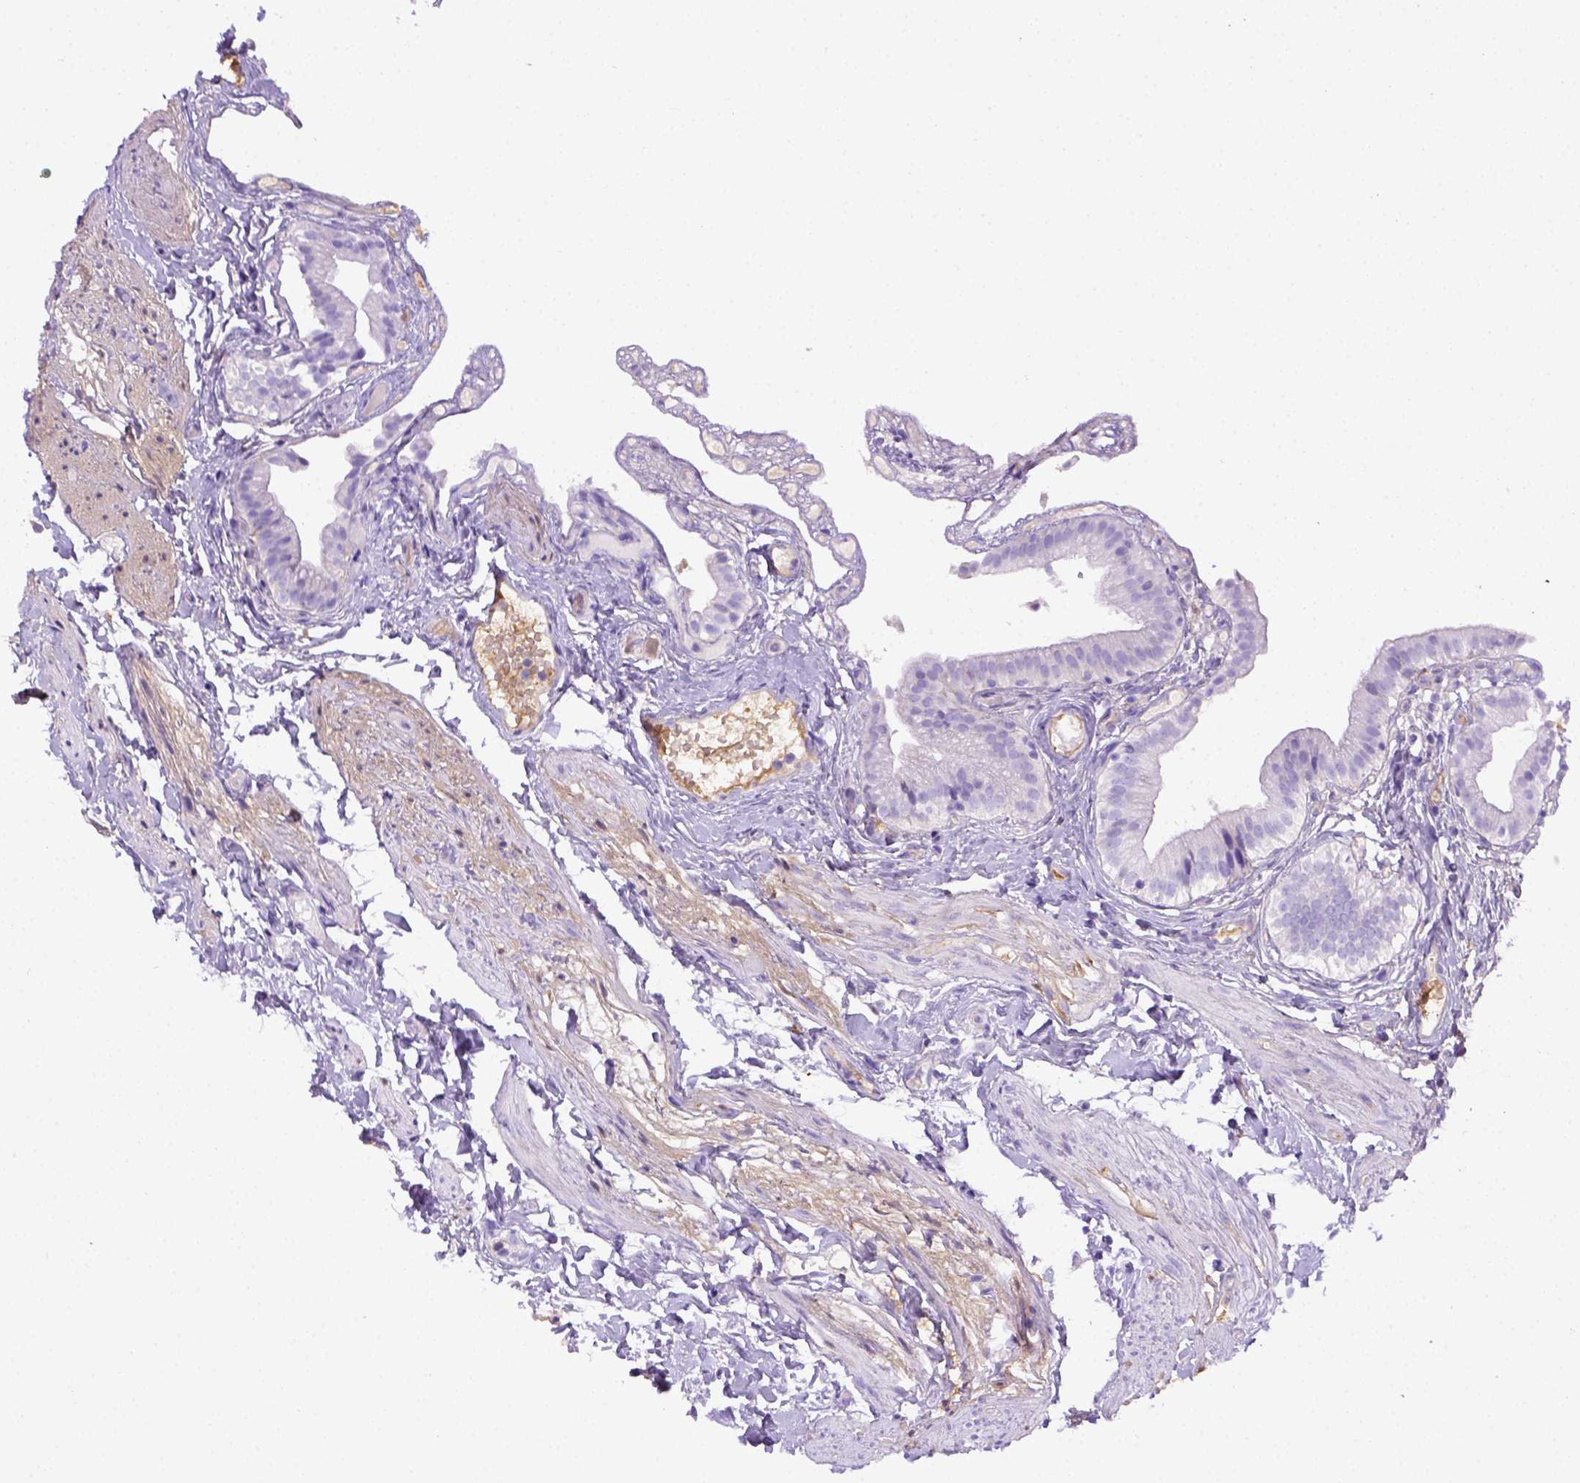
{"staining": {"intensity": "negative", "quantity": "none", "location": "none"}, "tissue": "gallbladder", "cell_type": "Glandular cells", "image_type": "normal", "snomed": [{"axis": "morphology", "description": "Normal tissue, NOS"}, {"axis": "topography", "description": "Gallbladder"}], "caption": "IHC of benign gallbladder demonstrates no staining in glandular cells. The staining was performed using DAB to visualize the protein expression in brown, while the nuclei were stained in blue with hematoxylin (Magnification: 20x).", "gene": "ITIH4", "patient": {"sex": "female", "age": 47}}